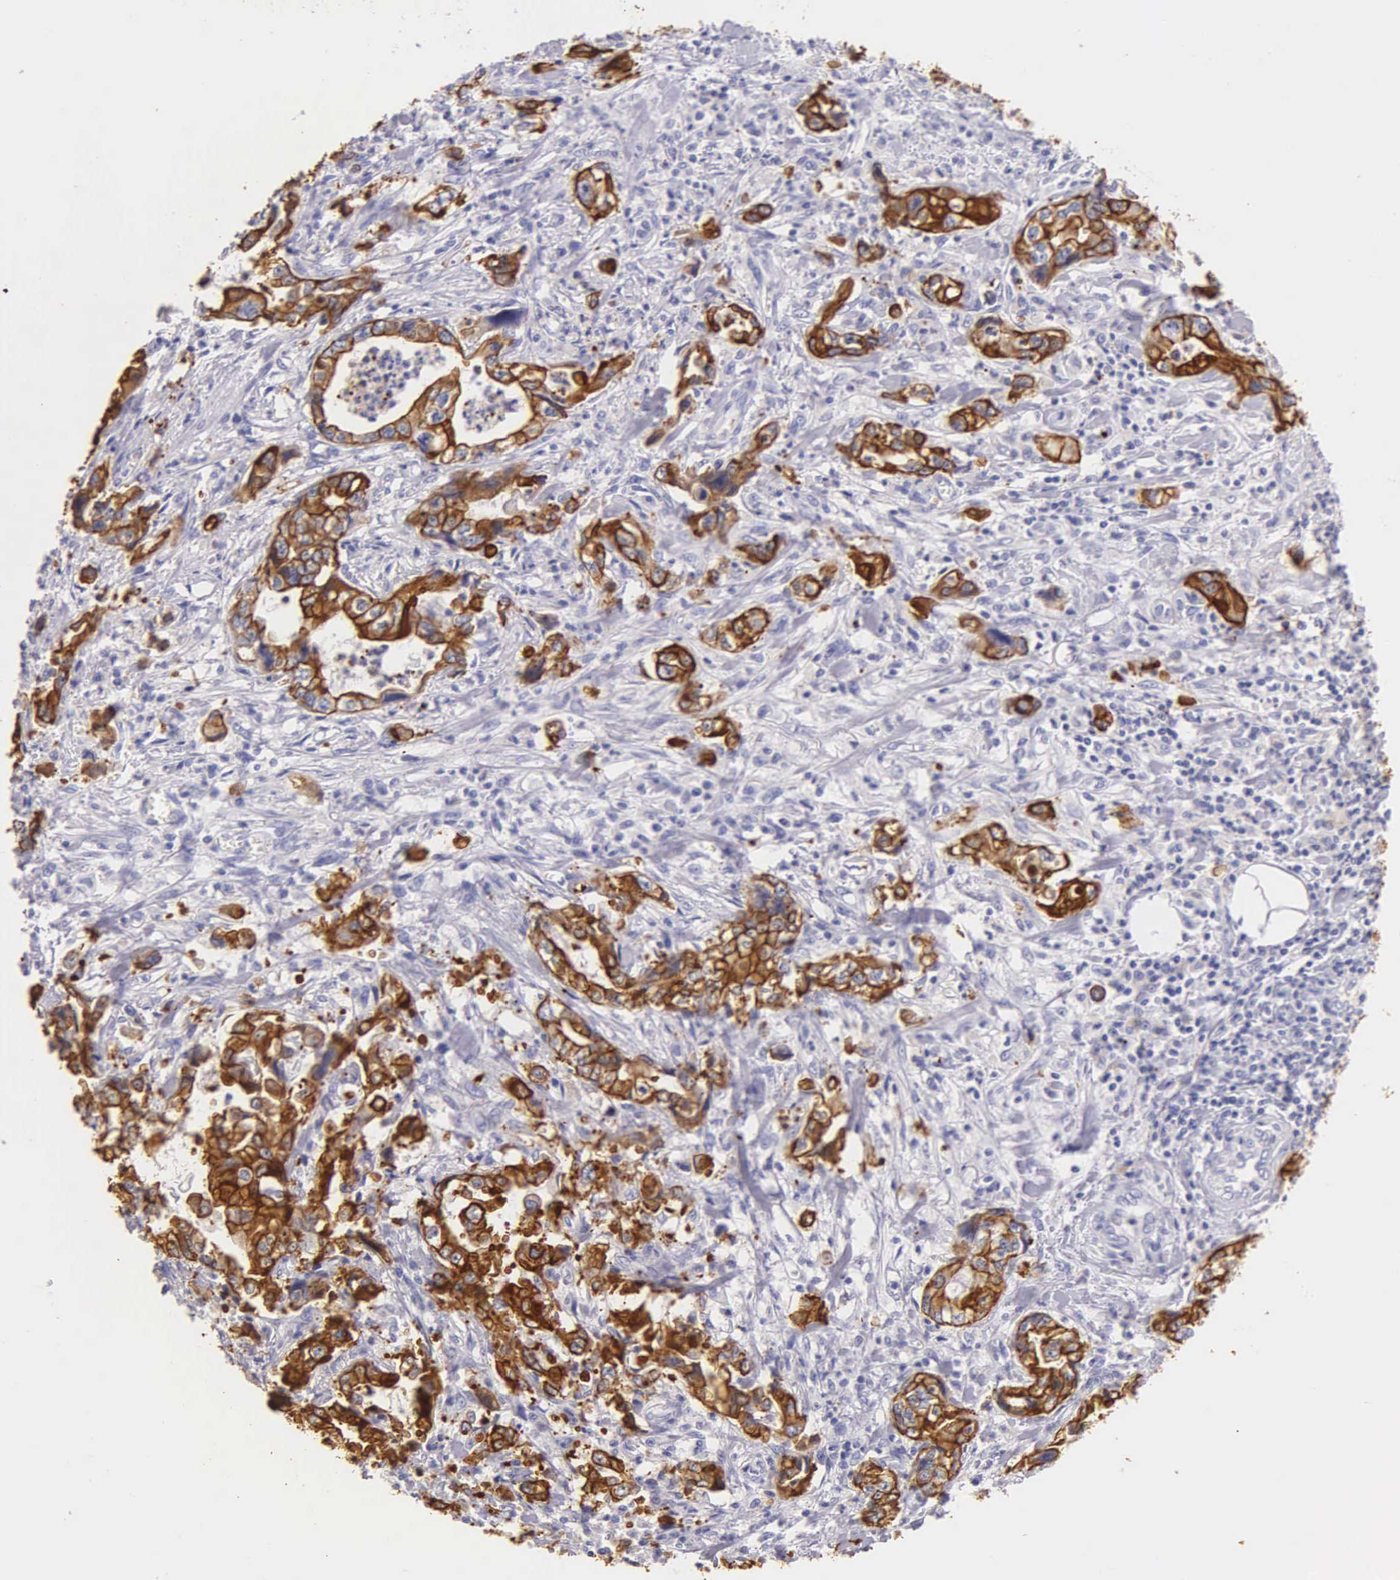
{"staining": {"intensity": "strong", "quantity": ">75%", "location": "cytoplasmic/membranous"}, "tissue": "stomach cancer", "cell_type": "Tumor cells", "image_type": "cancer", "snomed": [{"axis": "morphology", "description": "Adenocarcinoma, NOS"}, {"axis": "topography", "description": "Pancreas"}, {"axis": "topography", "description": "Stomach, upper"}], "caption": "Immunohistochemical staining of adenocarcinoma (stomach) demonstrates high levels of strong cytoplasmic/membranous protein positivity in approximately >75% of tumor cells.", "gene": "KRT17", "patient": {"sex": "male", "age": 77}}